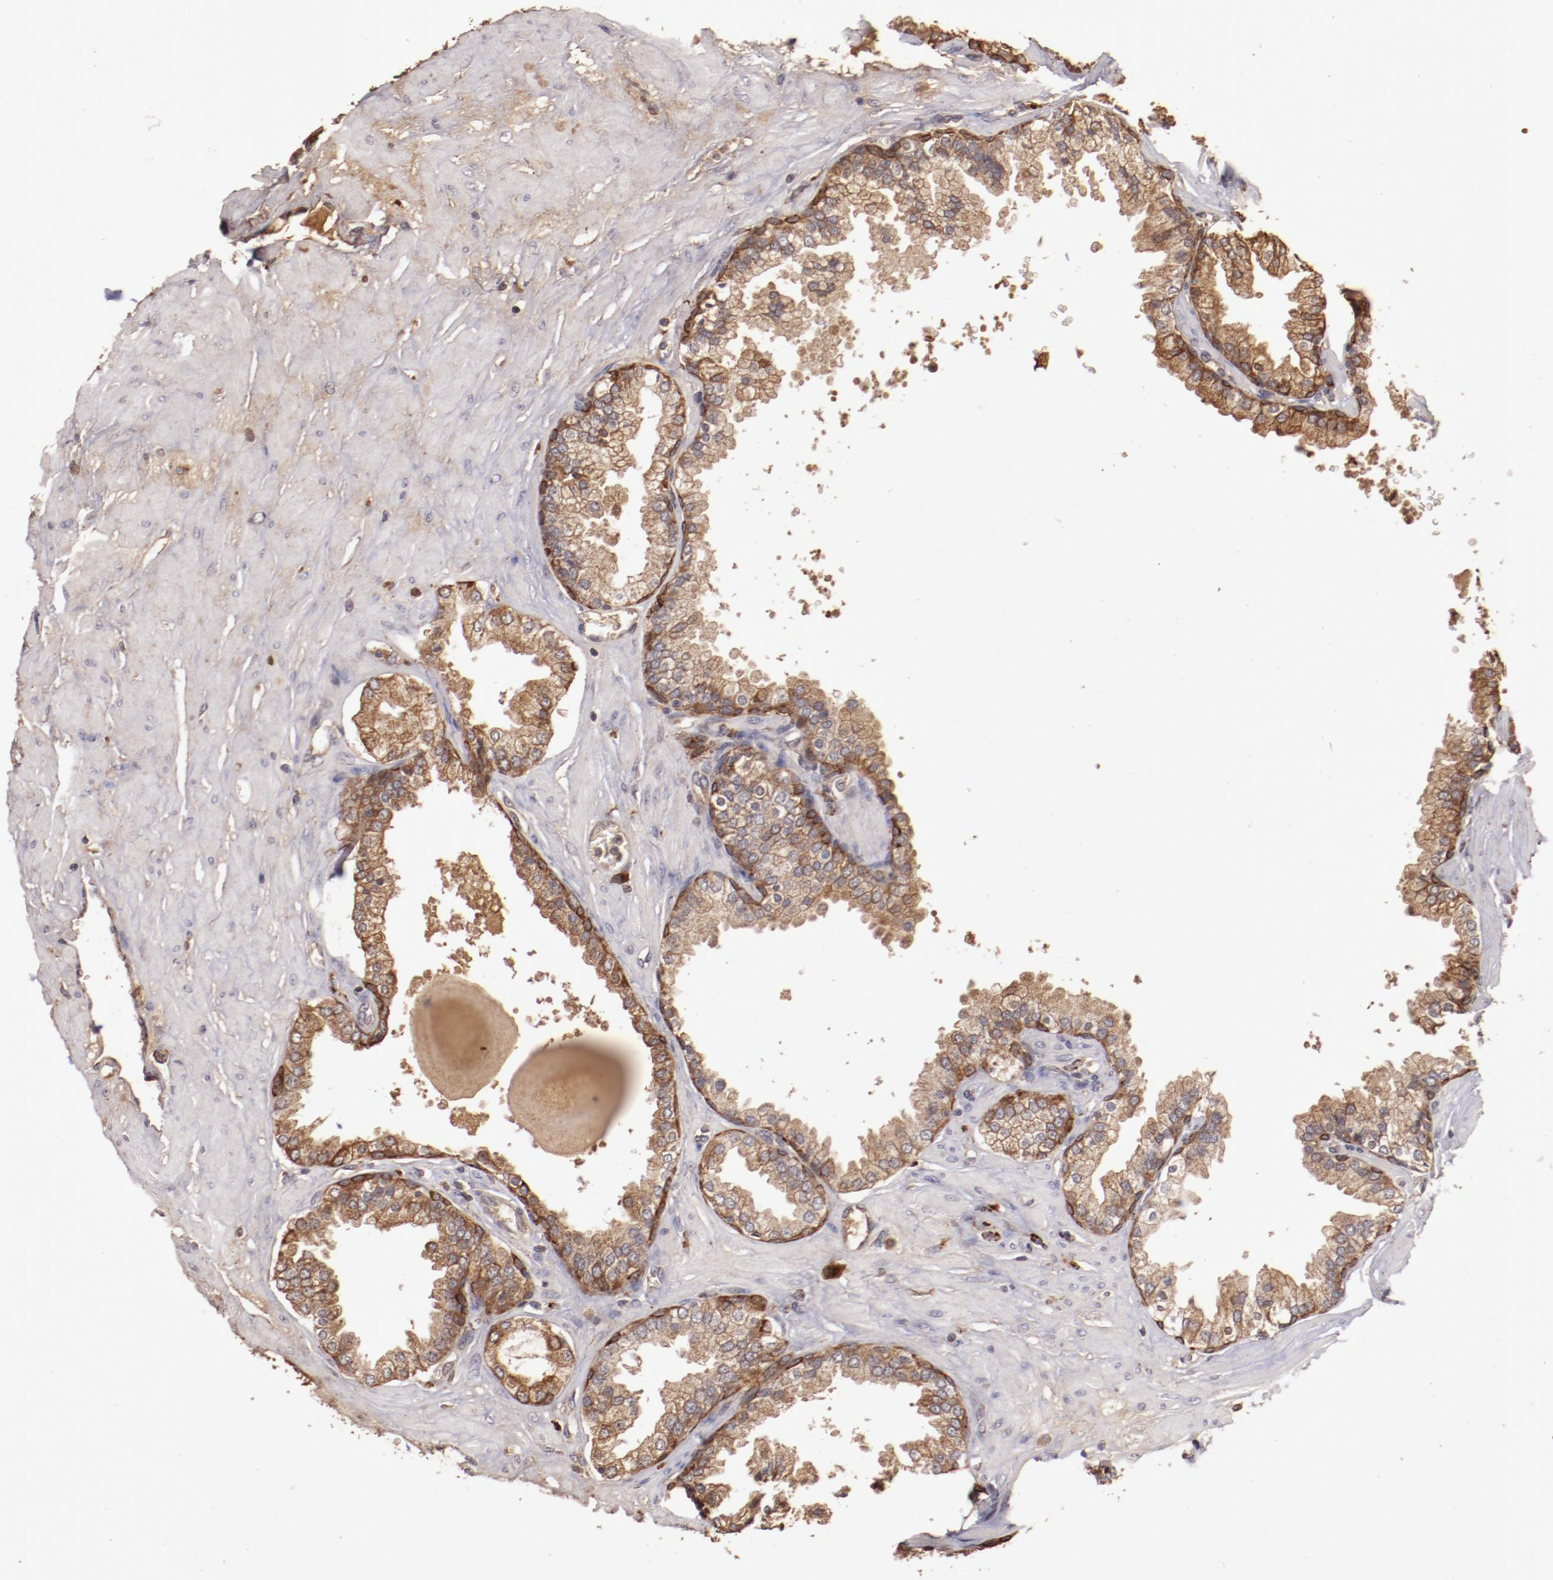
{"staining": {"intensity": "moderate", "quantity": ">75%", "location": "cytoplasmic/membranous"}, "tissue": "prostate", "cell_type": "Glandular cells", "image_type": "normal", "snomed": [{"axis": "morphology", "description": "Normal tissue, NOS"}, {"axis": "topography", "description": "Prostate"}], "caption": "High-magnification brightfield microscopy of normal prostate stained with DAB (3,3'-diaminobenzidine) (brown) and counterstained with hematoxylin (blue). glandular cells exhibit moderate cytoplasmic/membranous positivity is appreciated in about>75% of cells. (Brightfield microscopy of DAB IHC at high magnification).", "gene": "SRRD", "patient": {"sex": "male", "age": 51}}